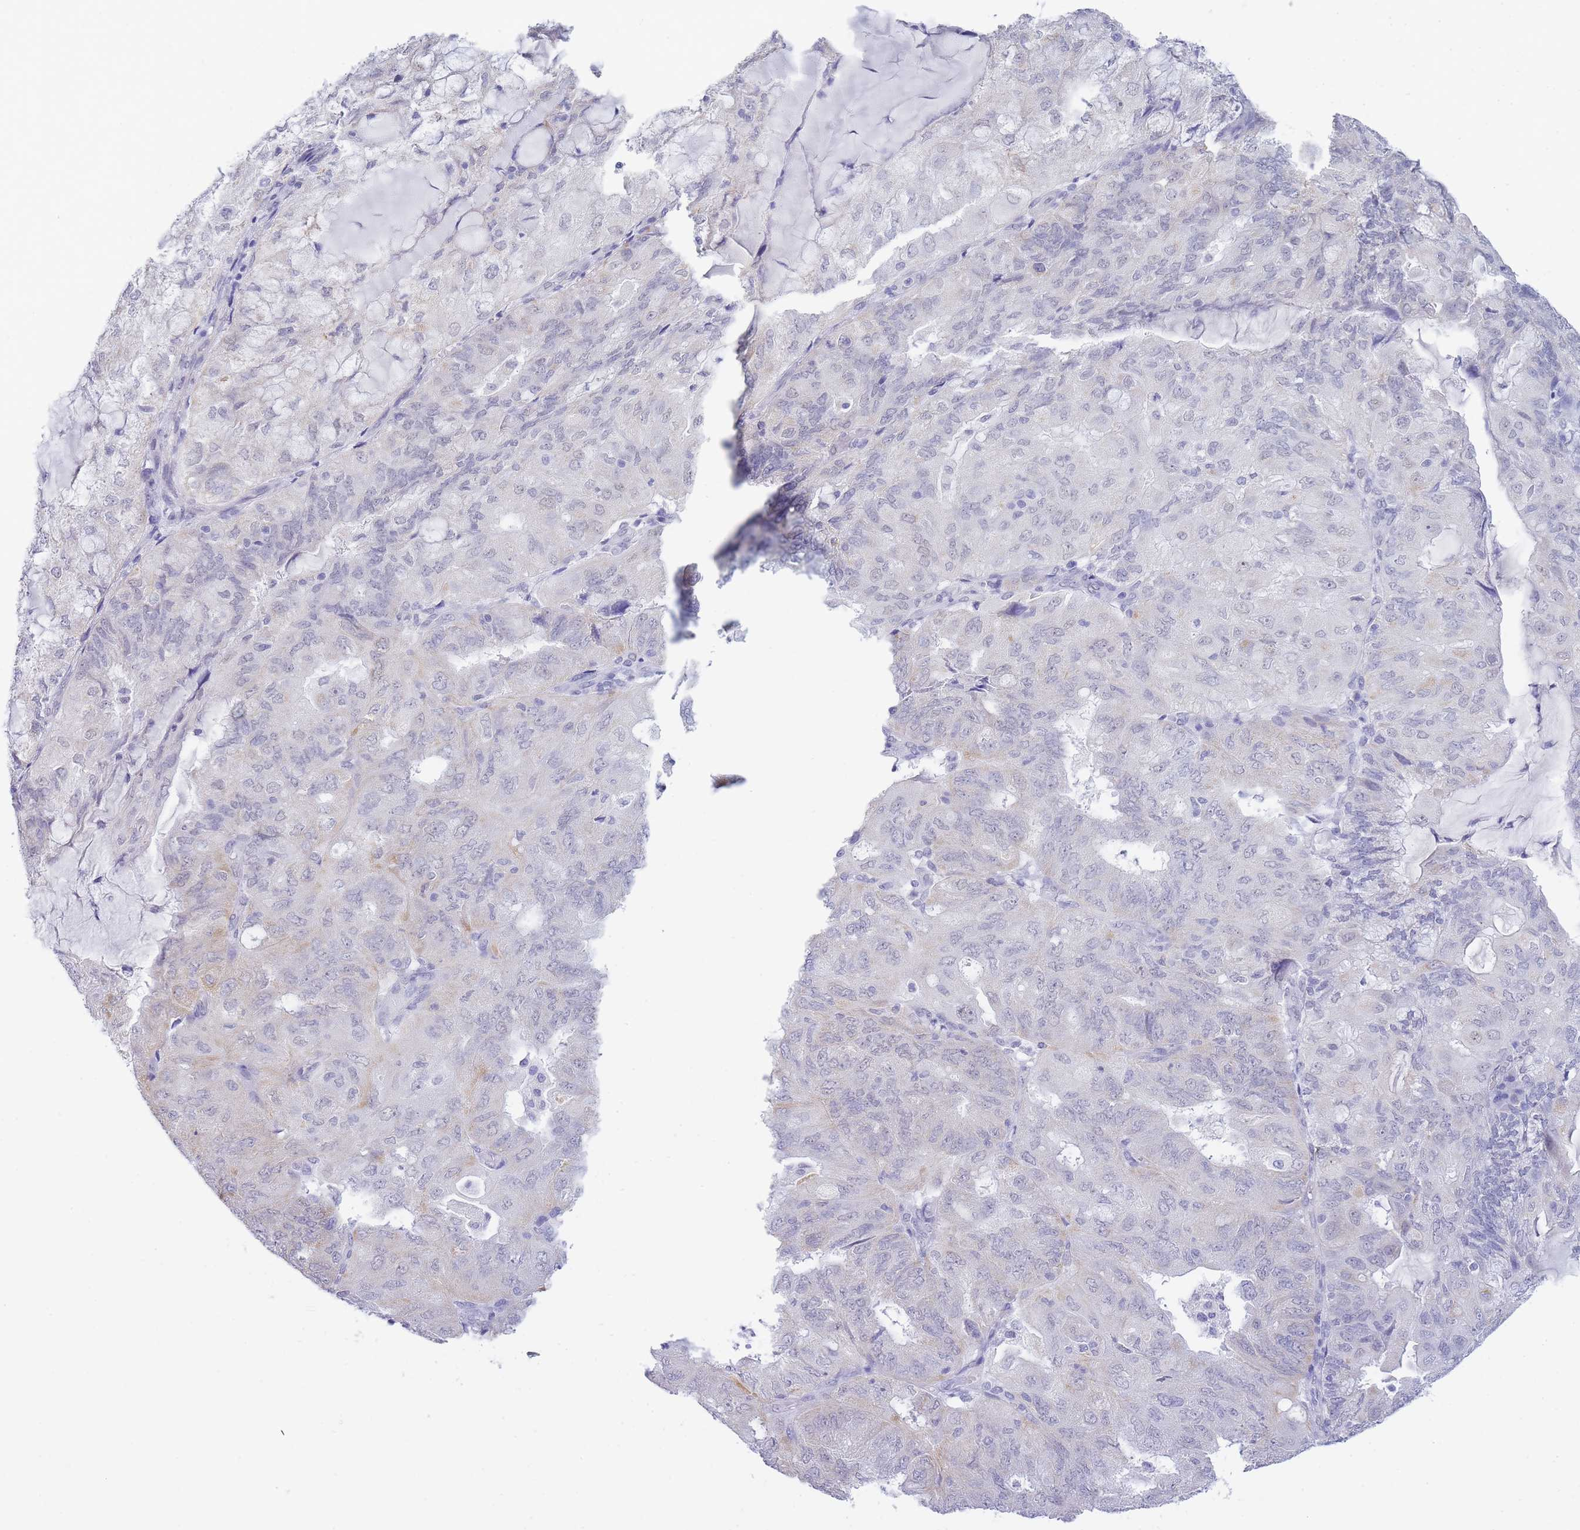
{"staining": {"intensity": "weak", "quantity": "<25%", "location": "nuclear"}, "tissue": "endometrial cancer", "cell_type": "Tumor cells", "image_type": "cancer", "snomed": [{"axis": "morphology", "description": "Adenocarcinoma, NOS"}, {"axis": "topography", "description": "Endometrium"}], "caption": "Immunohistochemical staining of endometrial cancer reveals no significant positivity in tumor cells. (DAB IHC, high magnification).", "gene": "FRAT2", "patient": {"sex": "female", "age": 81}}